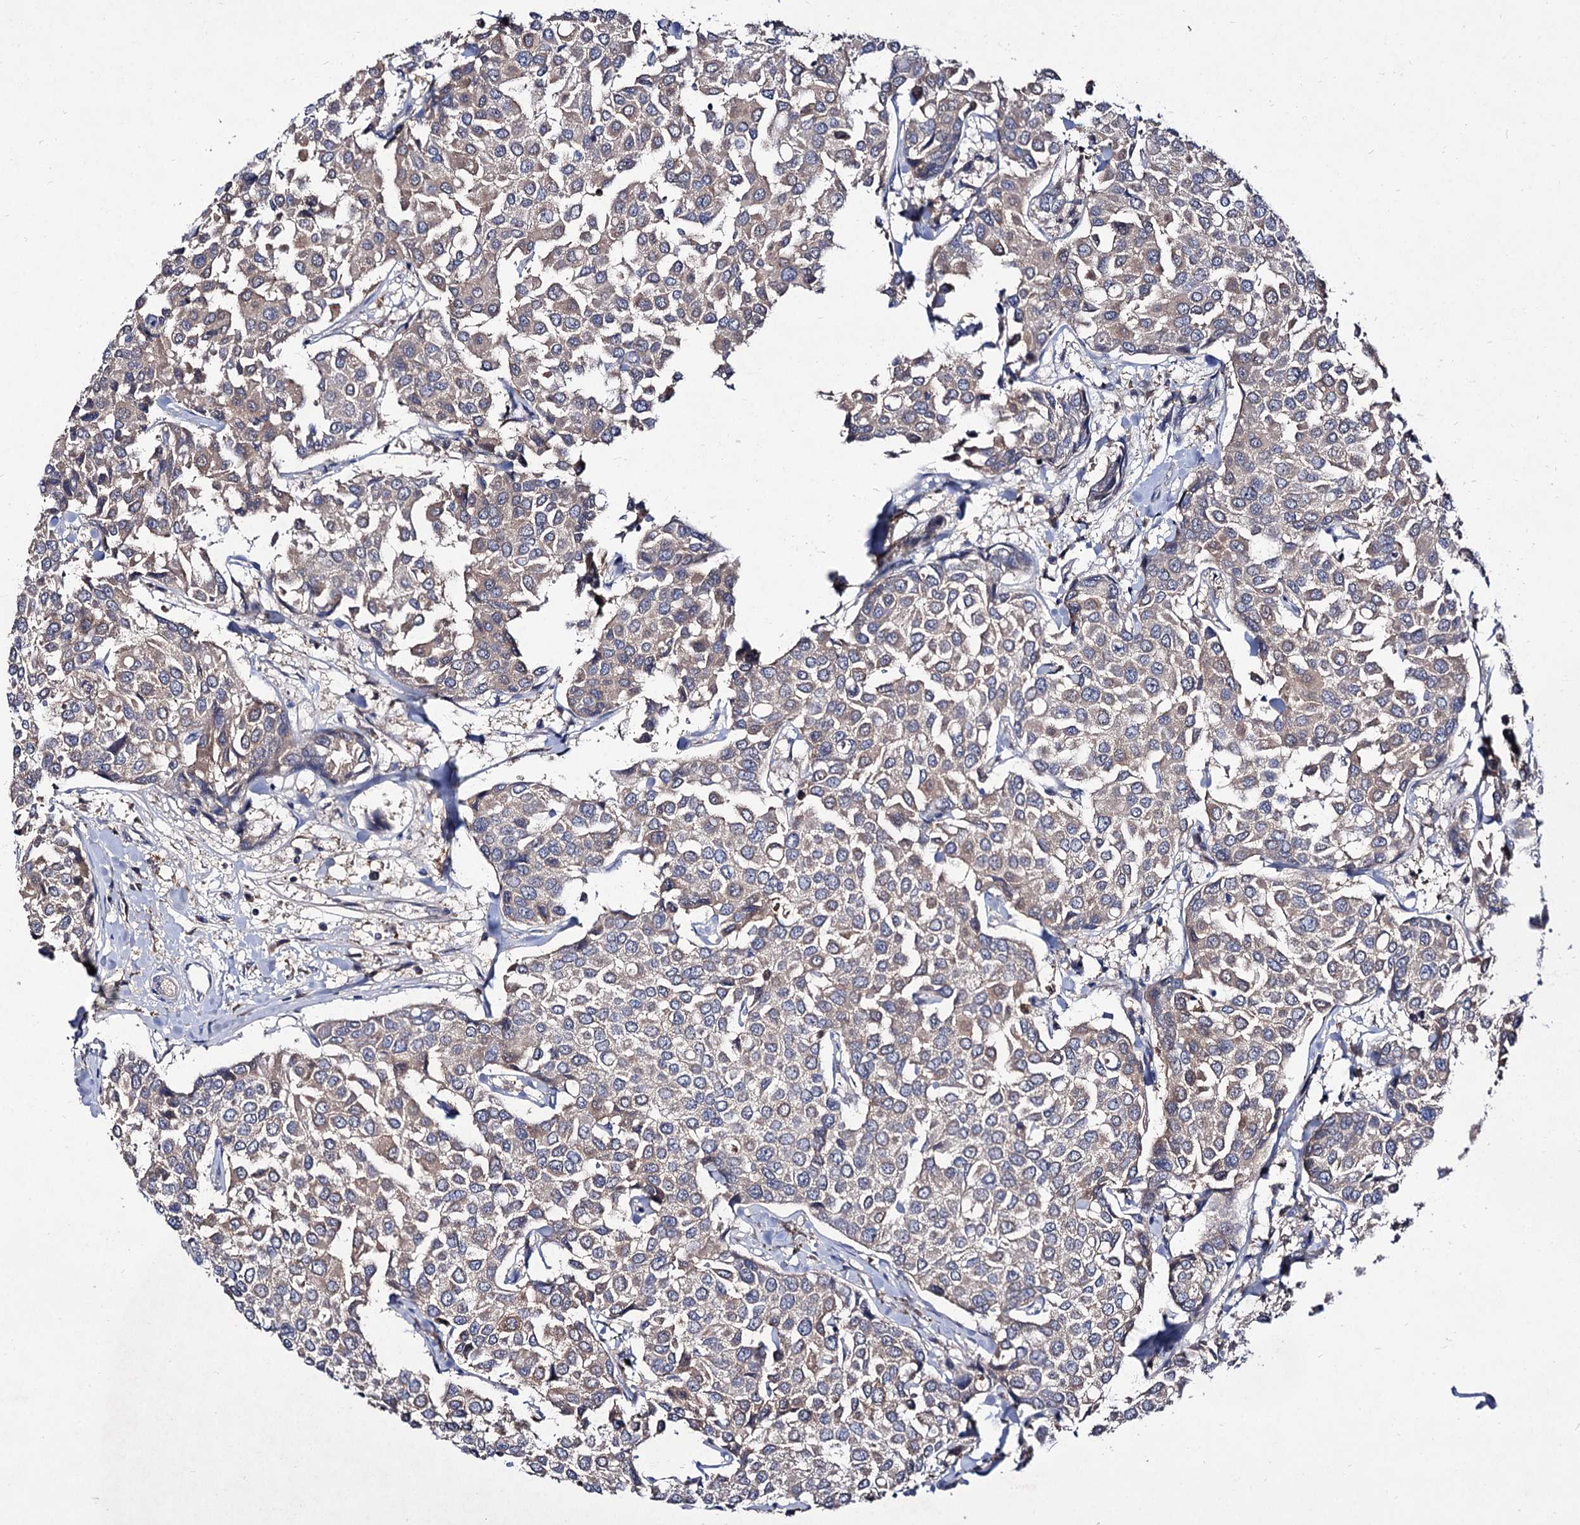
{"staining": {"intensity": "negative", "quantity": "none", "location": "none"}, "tissue": "breast cancer", "cell_type": "Tumor cells", "image_type": "cancer", "snomed": [{"axis": "morphology", "description": "Duct carcinoma"}, {"axis": "topography", "description": "Breast"}], "caption": "A histopathology image of human breast cancer (invasive ductal carcinoma) is negative for staining in tumor cells.", "gene": "ACTR6", "patient": {"sex": "female", "age": 55}}